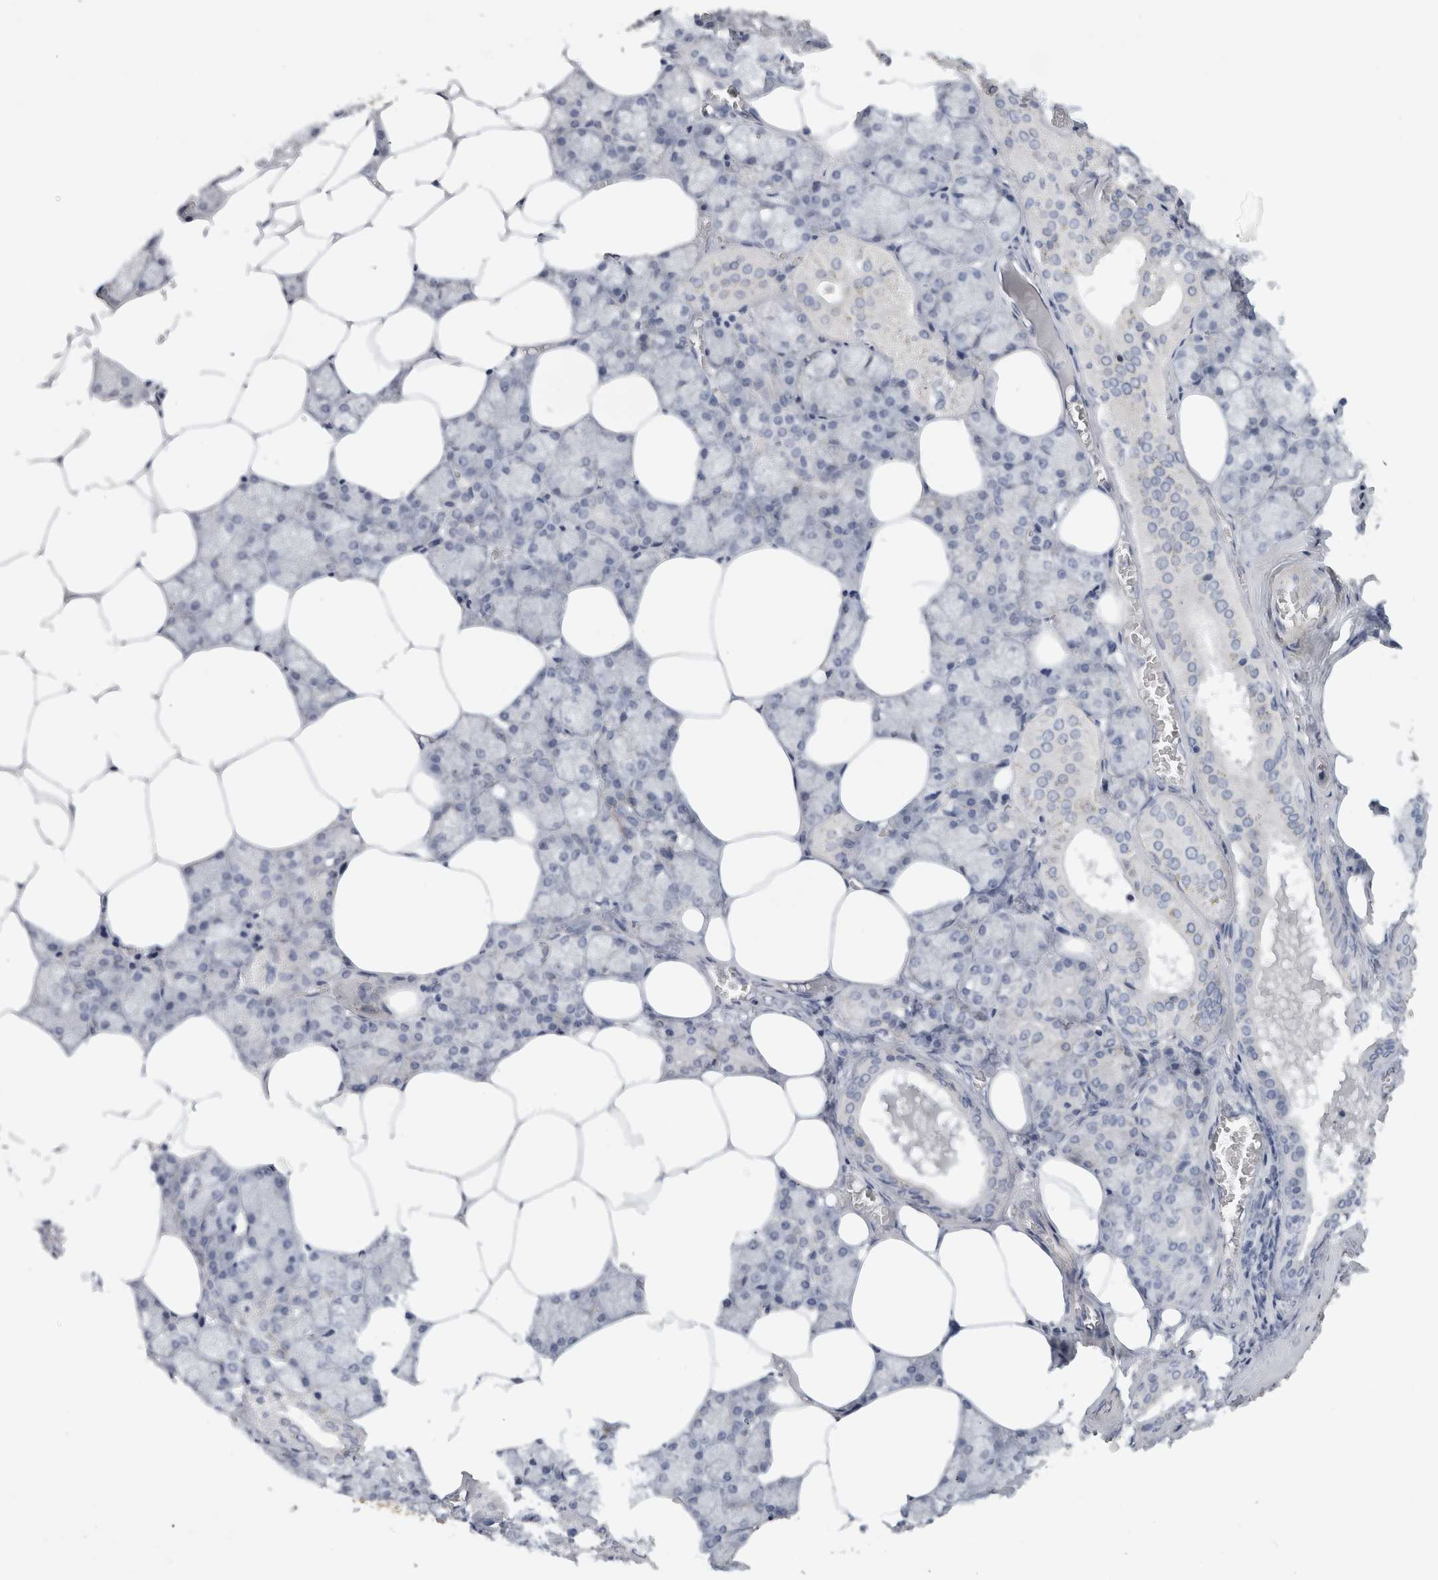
{"staining": {"intensity": "negative", "quantity": "none", "location": "none"}, "tissue": "salivary gland", "cell_type": "Glandular cells", "image_type": "normal", "snomed": [{"axis": "morphology", "description": "Normal tissue, NOS"}, {"axis": "topography", "description": "Salivary gland"}], "caption": "Protein analysis of unremarkable salivary gland shows no significant staining in glandular cells.", "gene": "MGAT1", "patient": {"sex": "male", "age": 62}}